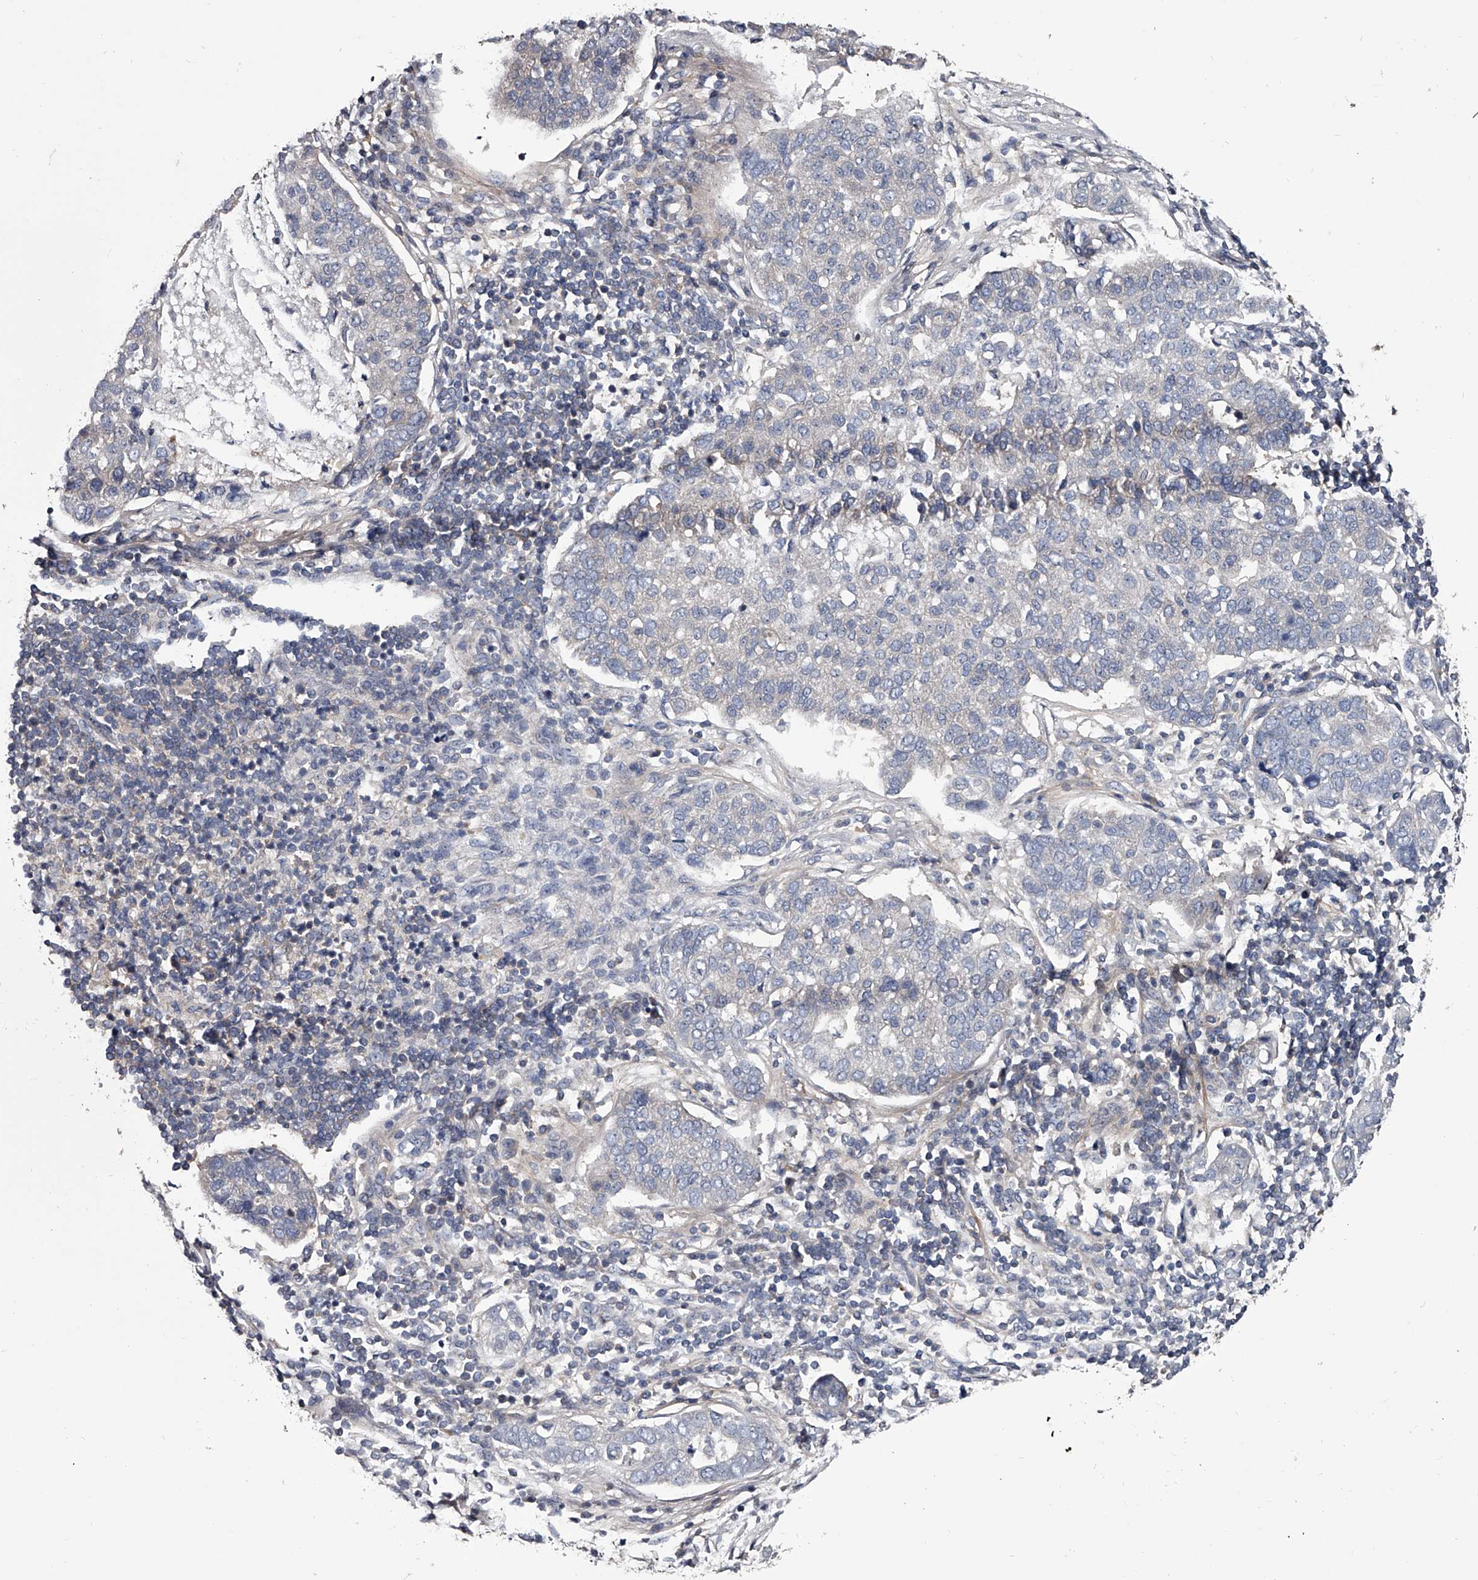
{"staining": {"intensity": "negative", "quantity": "none", "location": "none"}, "tissue": "pancreatic cancer", "cell_type": "Tumor cells", "image_type": "cancer", "snomed": [{"axis": "morphology", "description": "Adenocarcinoma, NOS"}, {"axis": "topography", "description": "Pancreas"}], "caption": "Protein analysis of pancreatic adenocarcinoma displays no significant positivity in tumor cells.", "gene": "GAPVD1", "patient": {"sex": "female", "age": 61}}